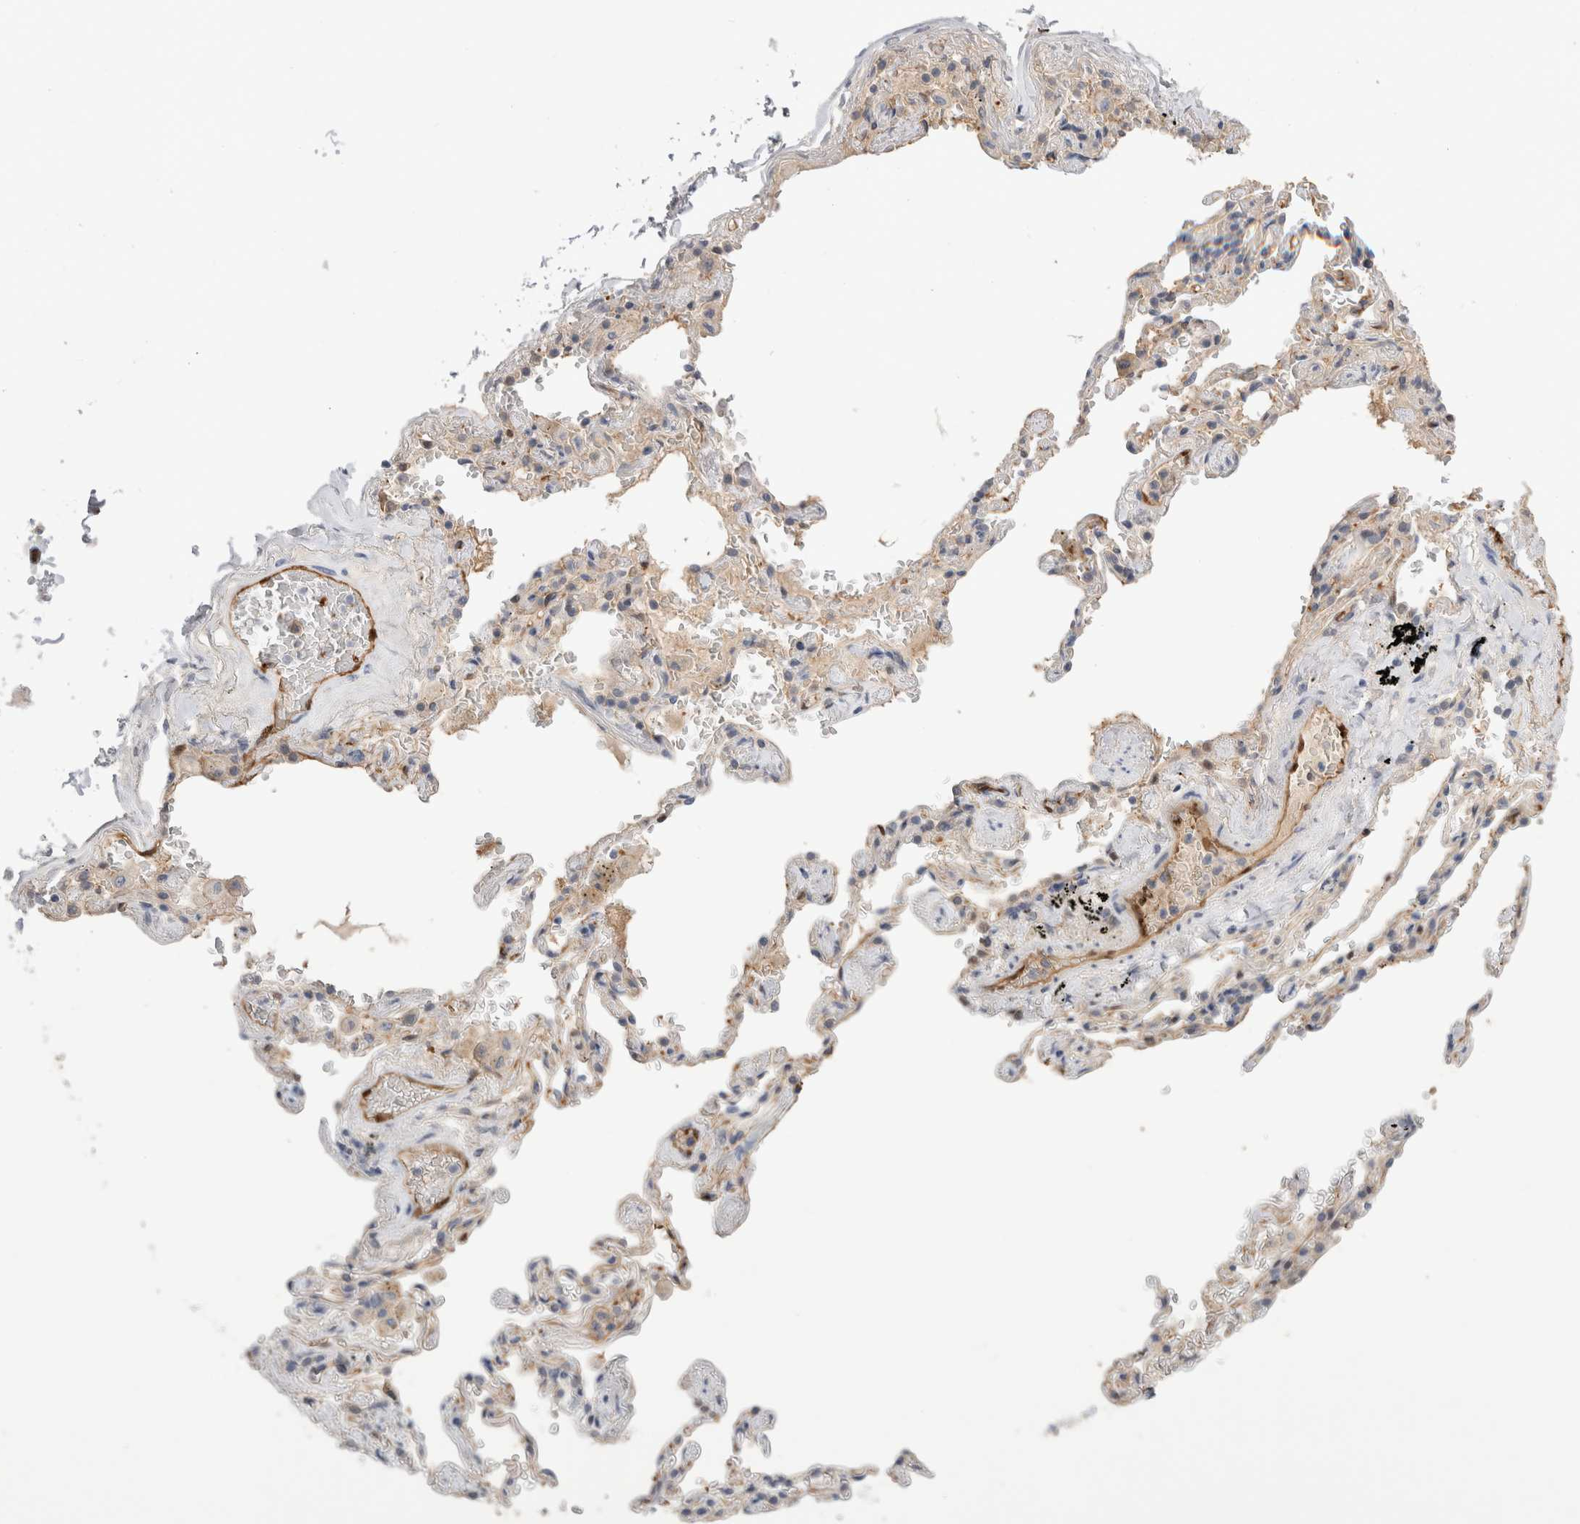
{"staining": {"intensity": "strong", "quantity": "25%-75%", "location": "cytoplasmic/membranous"}, "tissue": "adipose tissue", "cell_type": "Adipocytes", "image_type": "normal", "snomed": [{"axis": "morphology", "description": "Normal tissue, NOS"}, {"axis": "topography", "description": "Cartilage tissue"}, {"axis": "topography", "description": "Lung"}], "caption": "DAB (3,3'-diaminobenzidine) immunohistochemical staining of normal adipose tissue demonstrates strong cytoplasmic/membranous protein expression in approximately 25%-75% of adipocytes.", "gene": "NAPEPLD", "patient": {"sex": "female", "age": 77}}